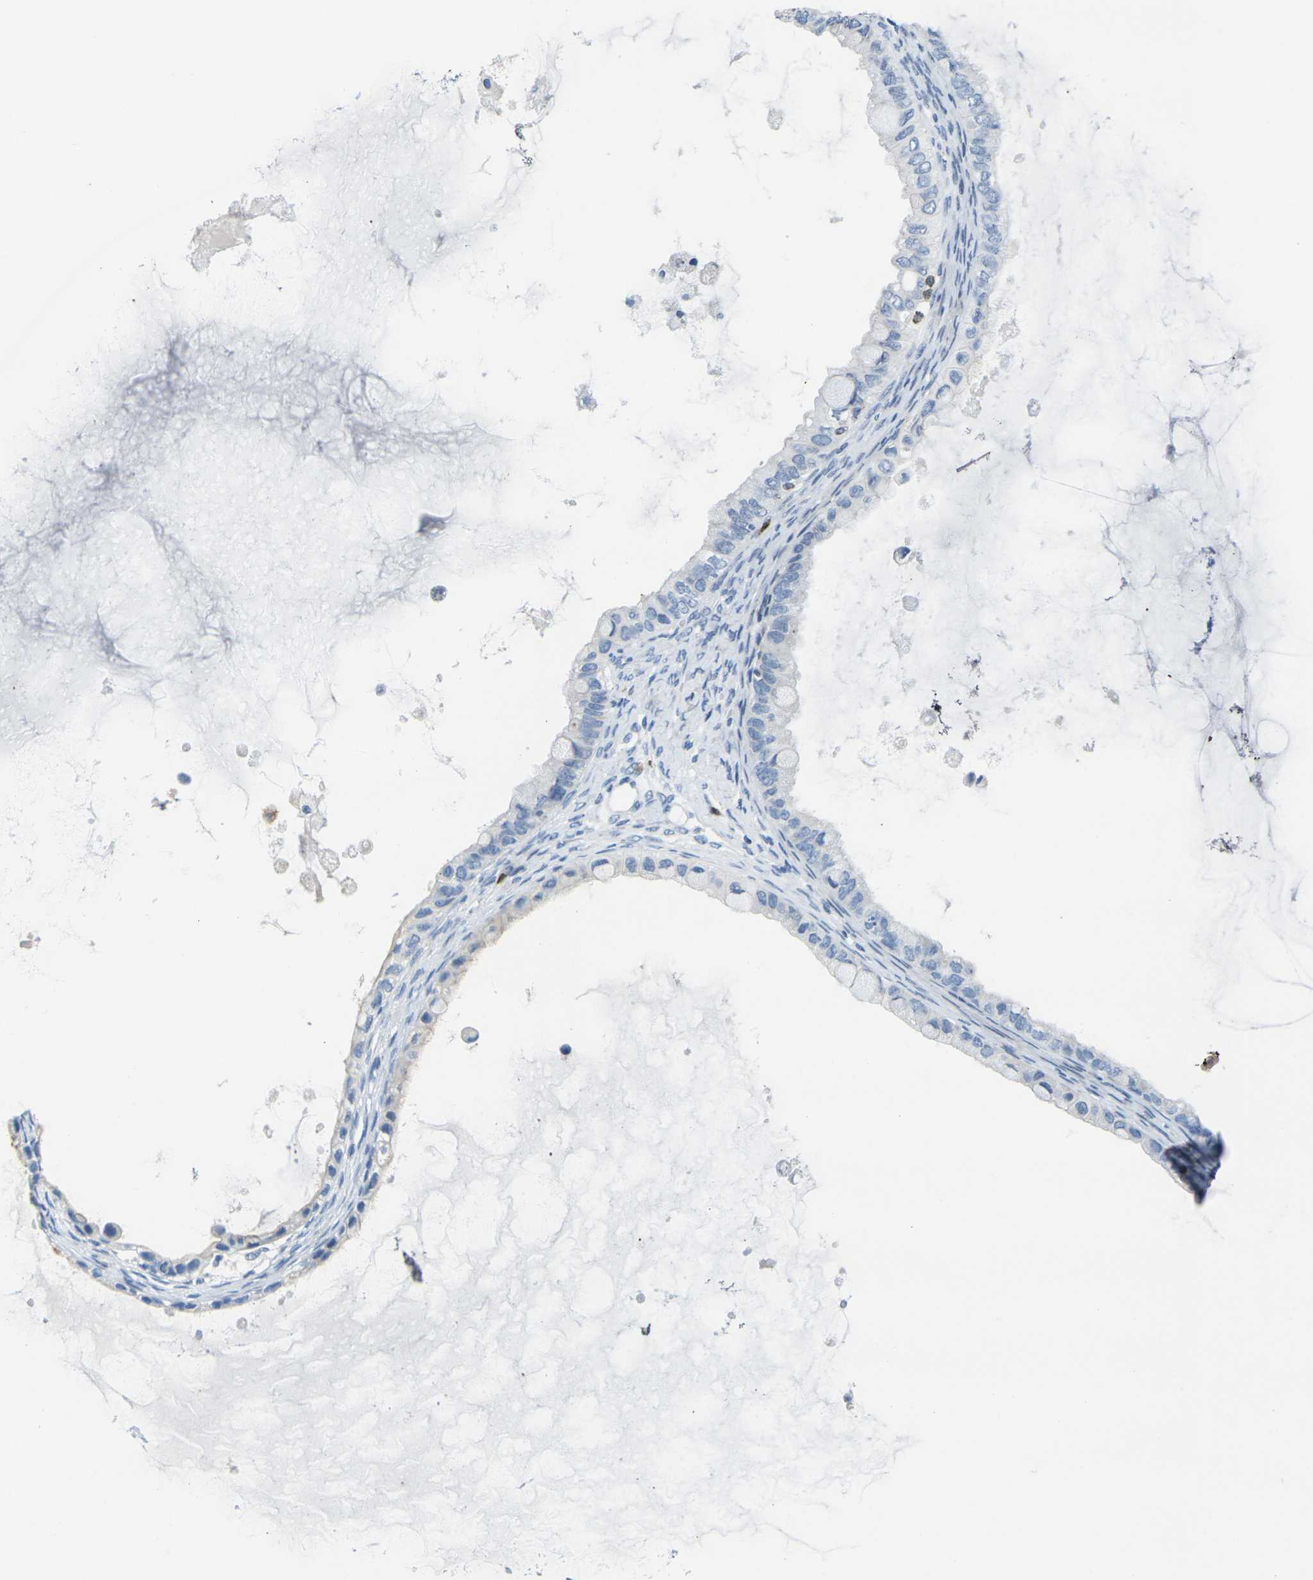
{"staining": {"intensity": "negative", "quantity": "none", "location": "none"}, "tissue": "ovarian cancer", "cell_type": "Tumor cells", "image_type": "cancer", "snomed": [{"axis": "morphology", "description": "Cystadenocarcinoma, mucinous, NOS"}, {"axis": "topography", "description": "Ovary"}], "caption": "Ovarian cancer was stained to show a protein in brown. There is no significant expression in tumor cells. The staining is performed using DAB brown chromogen with nuclei counter-stained in using hematoxylin.", "gene": "CD3D", "patient": {"sex": "female", "age": 80}}